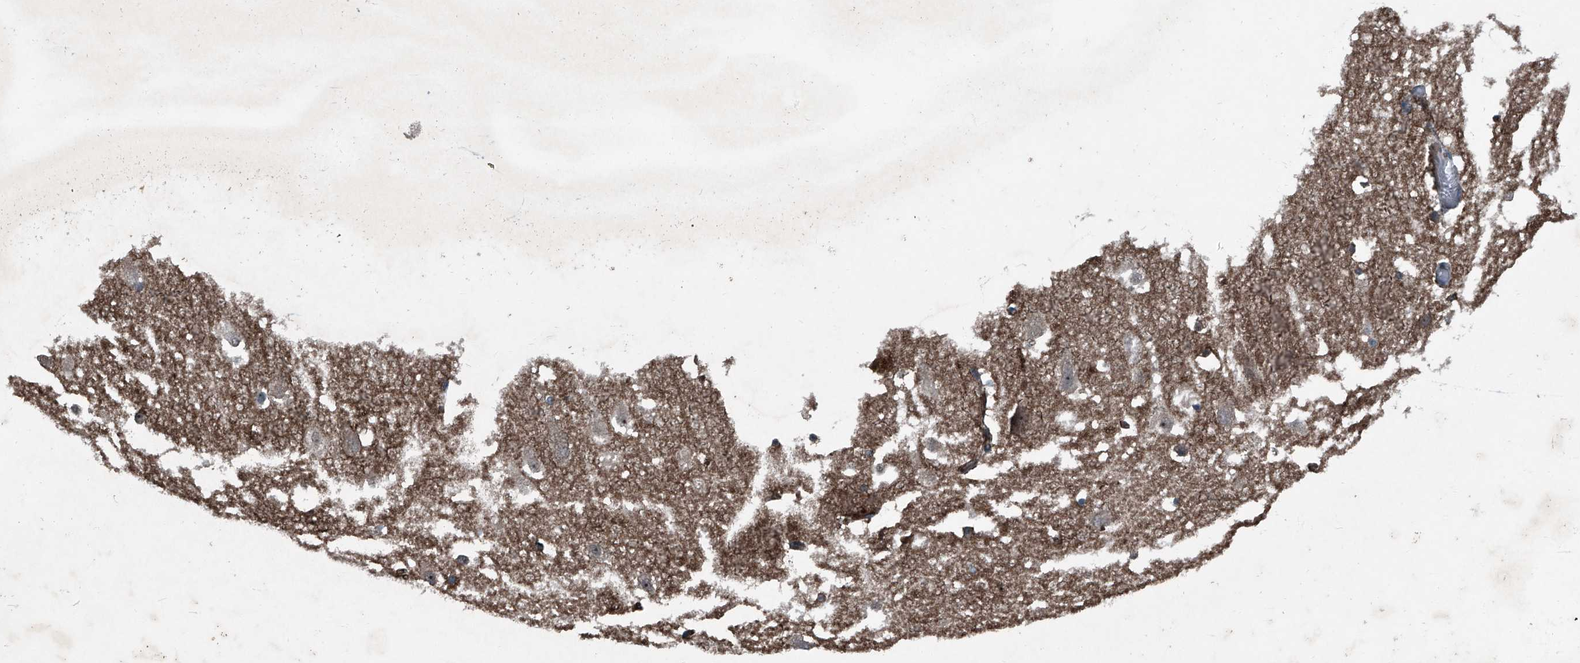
{"staining": {"intensity": "moderate", "quantity": "25%-75%", "location": "cytoplasmic/membranous,nuclear"}, "tissue": "hippocampus", "cell_type": "Glial cells", "image_type": "normal", "snomed": [{"axis": "morphology", "description": "Normal tissue, NOS"}, {"axis": "topography", "description": "Hippocampus"}], "caption": "Unremarkable hippocampus displays moderate cytoplasmic/membranous,nuclear staining in about 25%-75% of glial cells, visualized by immunohistochemistry. (DAB (3,3'-diaminobenzidine) IHC, brown staining for protein, blue staining for nuclei).", "gene": "SENP2", "patient": {"sex": "female", "age": 52}}